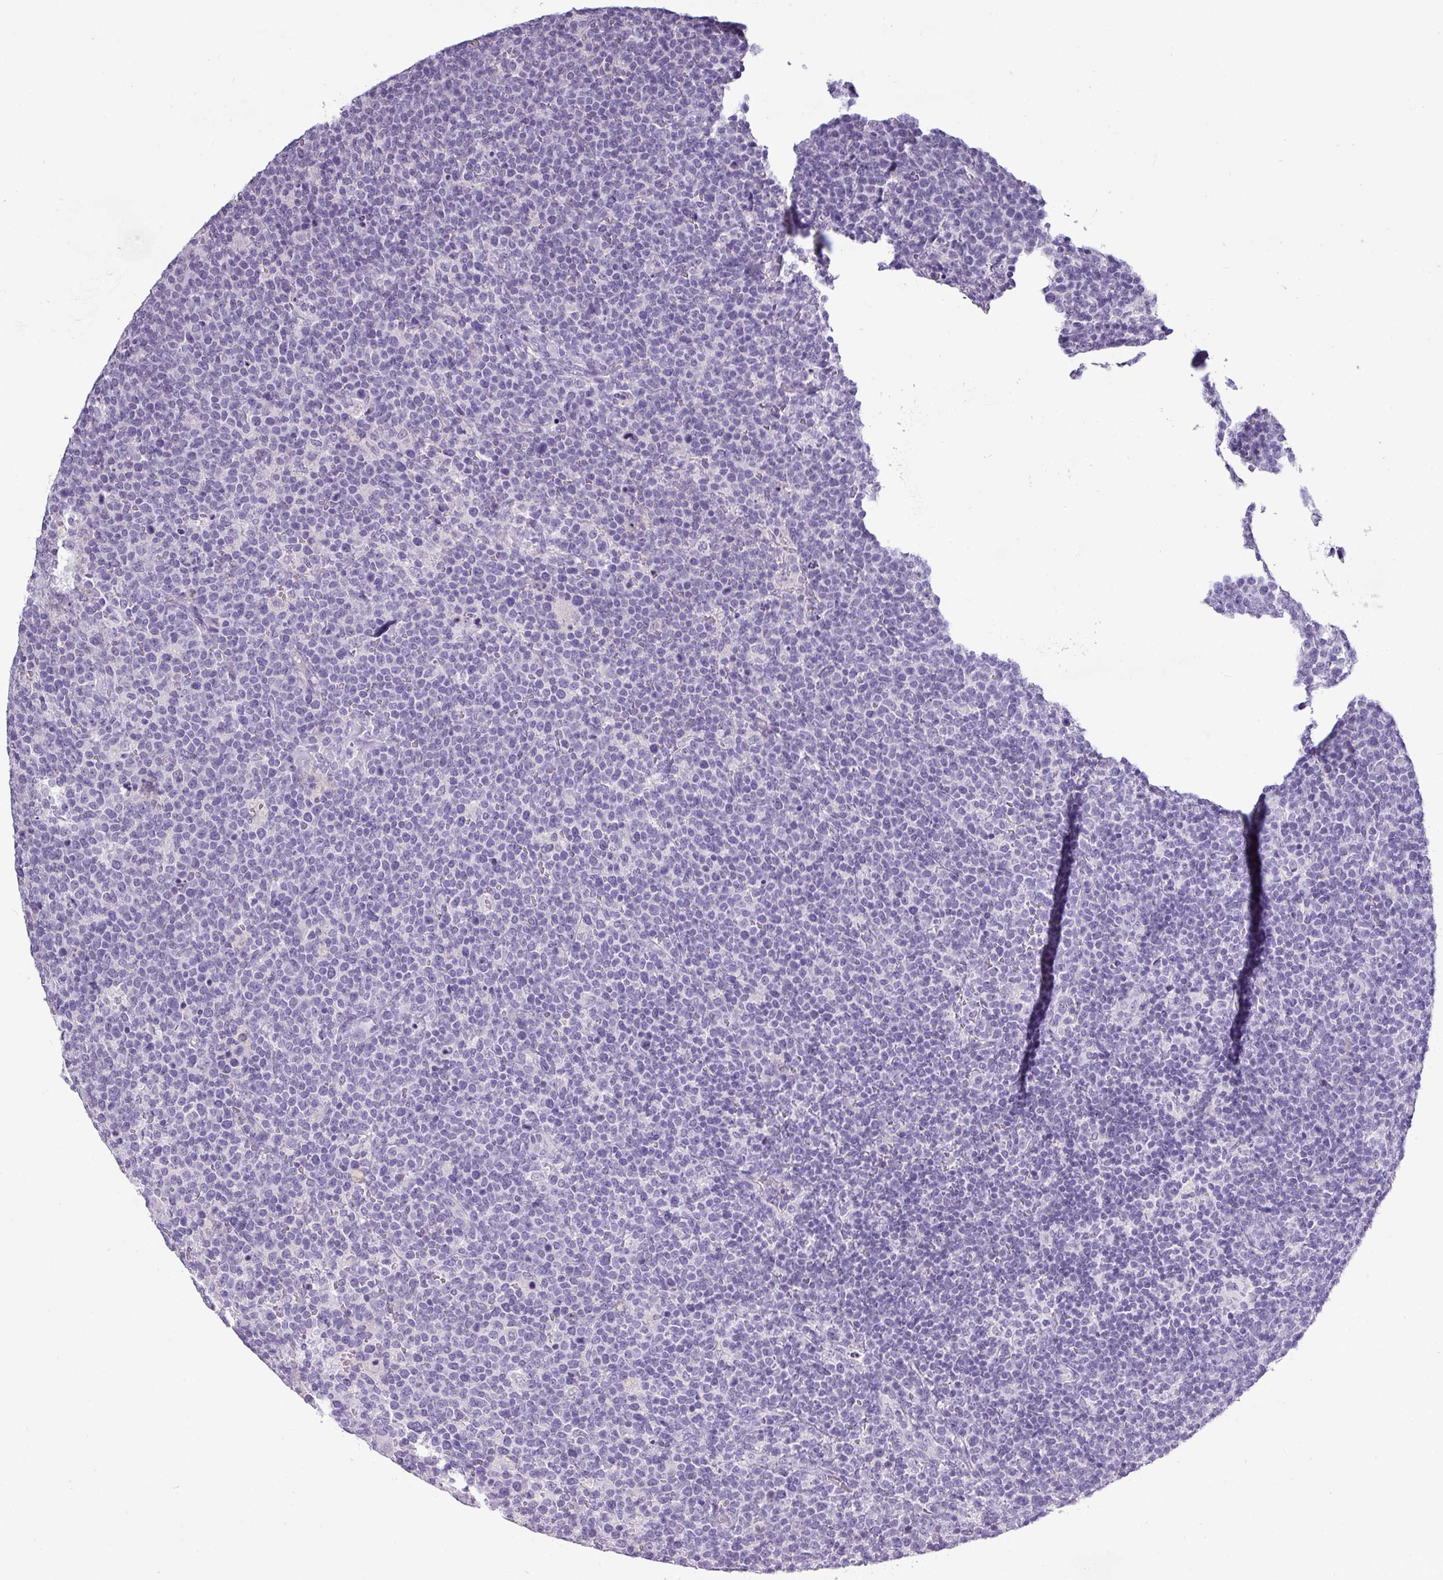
{"staining": {"intensity": "negative", "quantity": "none", "location": "none"}, "tissue": "lymphoma", "cell_type": "Tumor cells", "image_type": "cancer", "snomed": [{"axis": "morphology", "description": "Malignant lymphoma, non-Hodgkin's type, High grade"}, {"axis": "topography", "description": "Lymph node"}], "caption": "IHC micrograph of neoplastic tissue: lymphoma stained with DAB (3,3'-diaminobenzidine) displays no significant protein expression in tumor cells.", "gene": "TMEM91", "patient": {"sex": "male", "age": 61}}